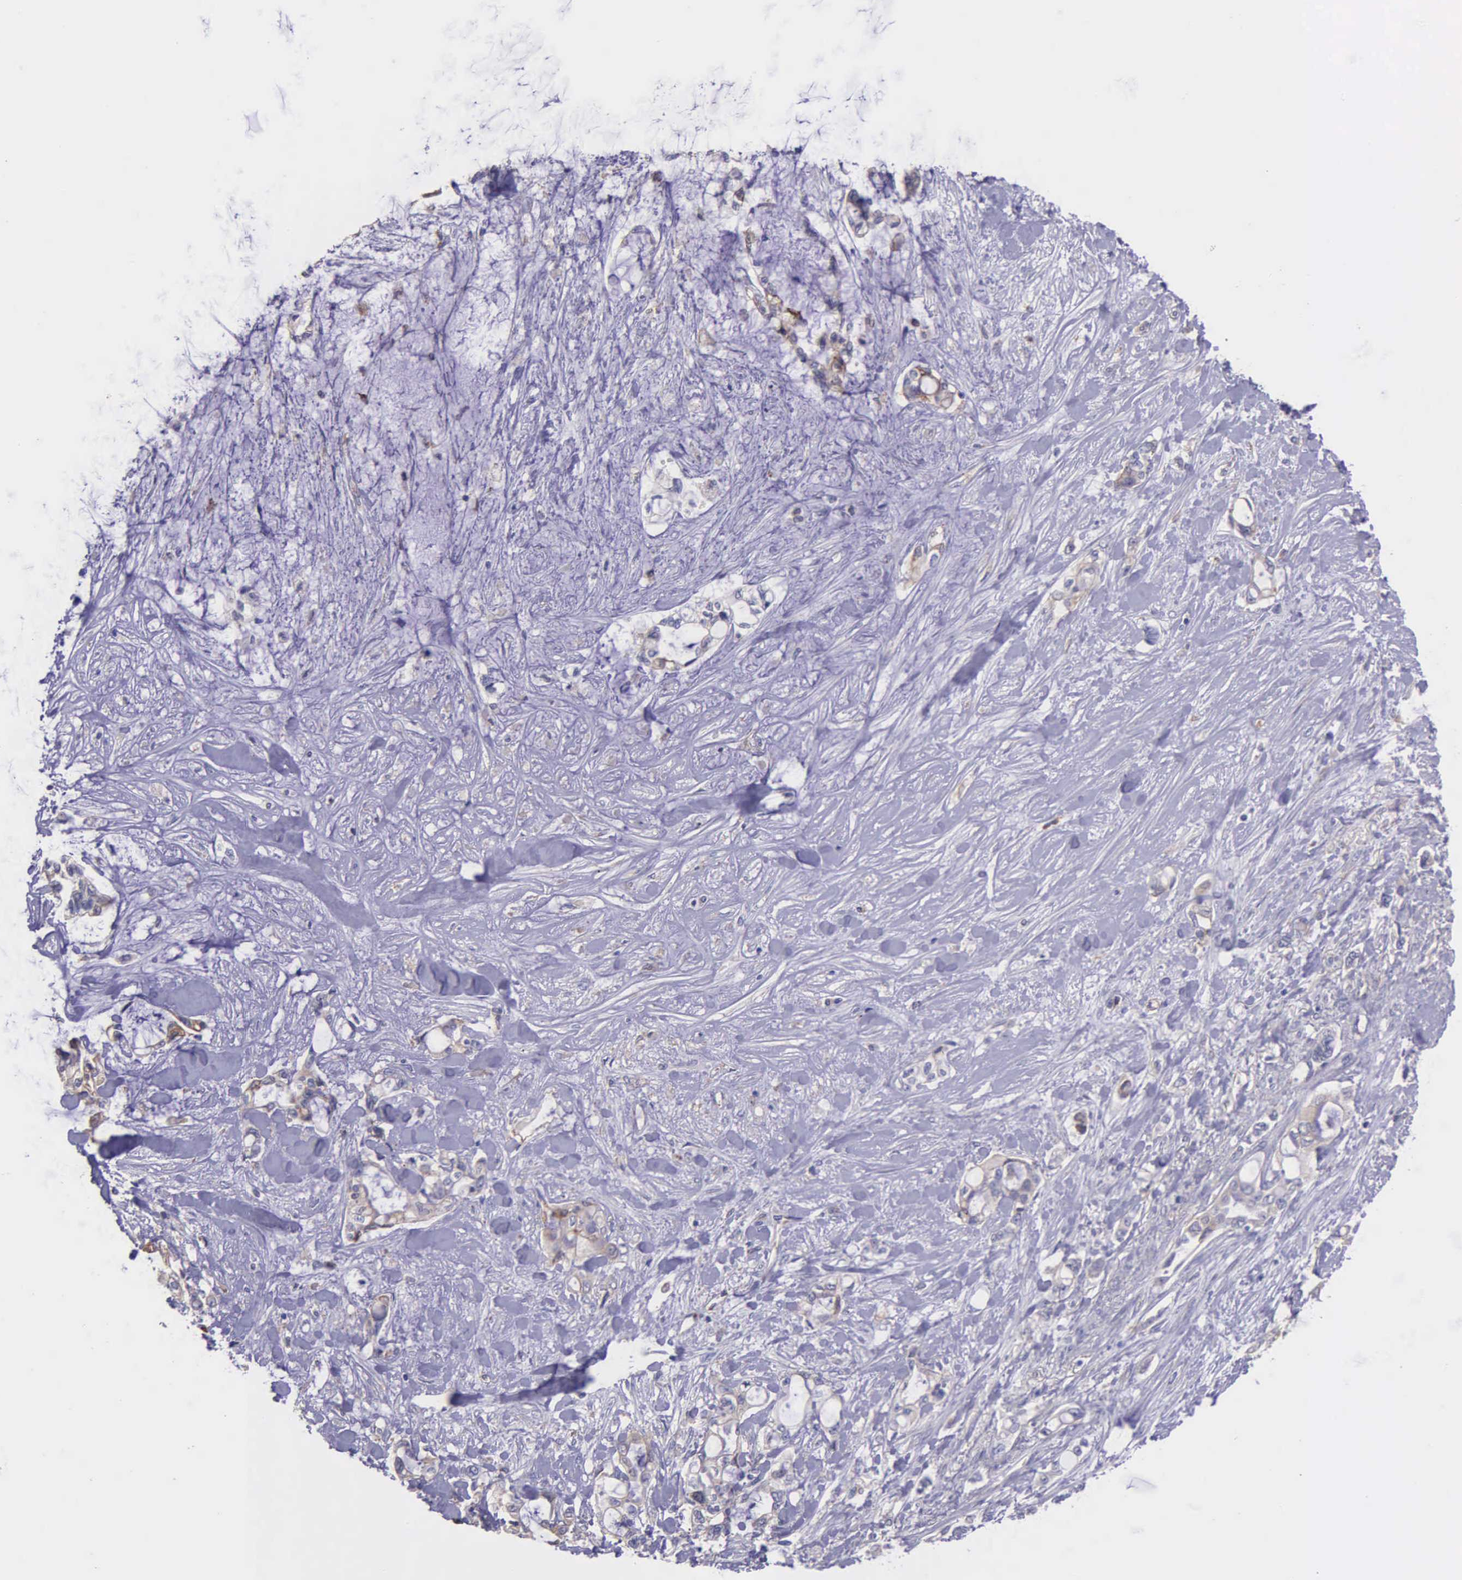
{"staining": {"intensity": "moderate", "quantity": "<25%", "location": "cytoplasmic/membranous"}, "tissue": "pancreatic cancer", "cell_type": "Tumor cells", "image_type": "cancer", "snomed": [{"axis": "morphology", "description": "Adenocarcinoma, NOS"}, {"axis": "topography", "description": "Pancreas"}], "caption": "Immunohistochemistry (IHC) of pancreatic adenocarcinoma reveals low levels of moderate cytoplasmic/membranous expression in approximately <25% of tumor cells.", "gene": "ZC3H12B", "patient": {"sex": "female", "age": 70}}